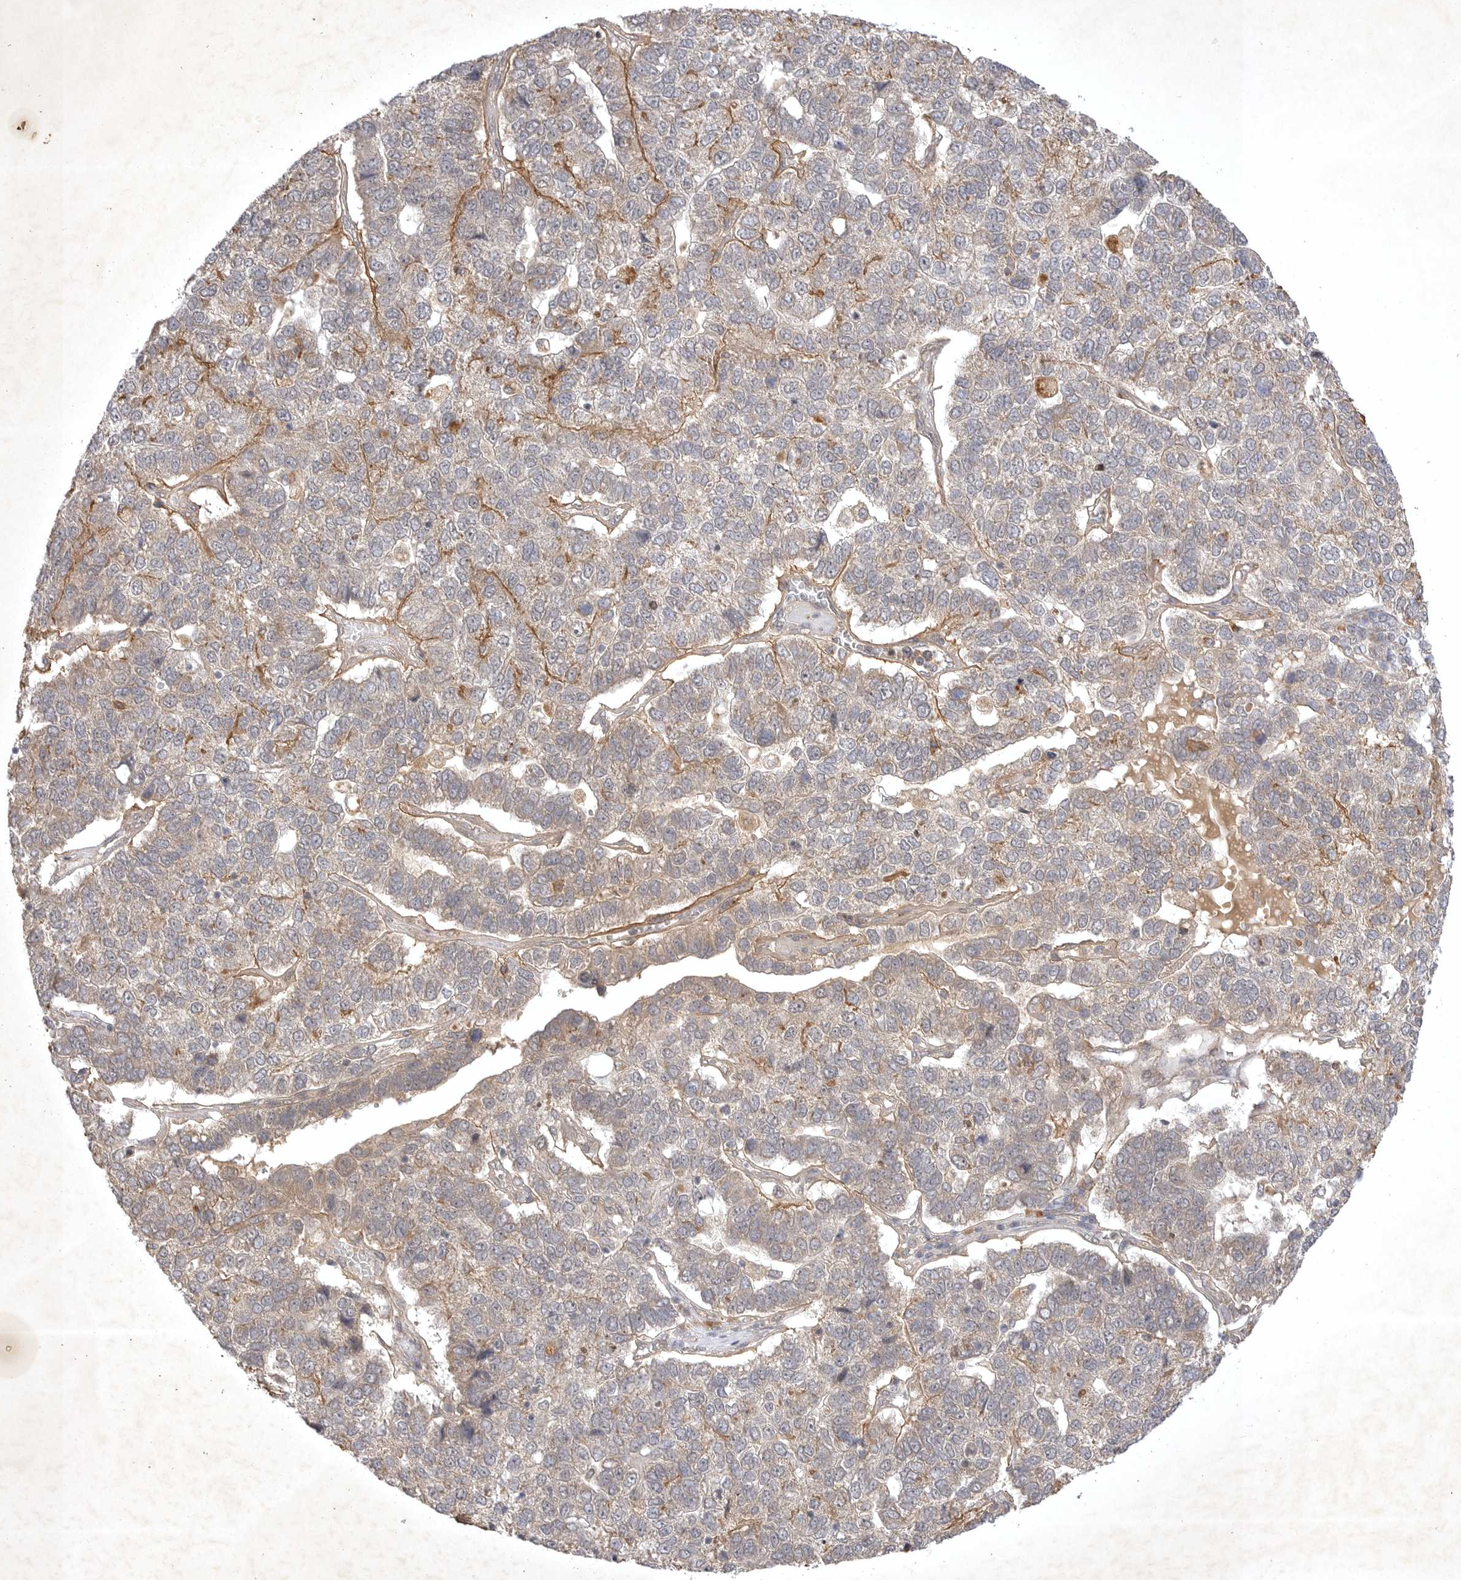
{"staining": {"intensity": "weak", "quantity": "<25%", "location": "cytoplasmic/membranous"}, "tissue": "pancreatic cancer", "cell_type": "Tumor cells", "image_type": "cancer", "snomed": [{"axis": "morphology", "description": "Adenocarcinoma, NOS"}, {"axis": "topography", "description": "Pancreas"}], "caption": "DAB (3,3'-diaminobenzidine) immunohistochemical staining of human pancreatic cancer (adenocarcinoma) displays no significant expression in tumor cells. Nuclei are stained in blue.", "gene": "PTPDC1", "patient": {"sex": "female", "age": 61}}